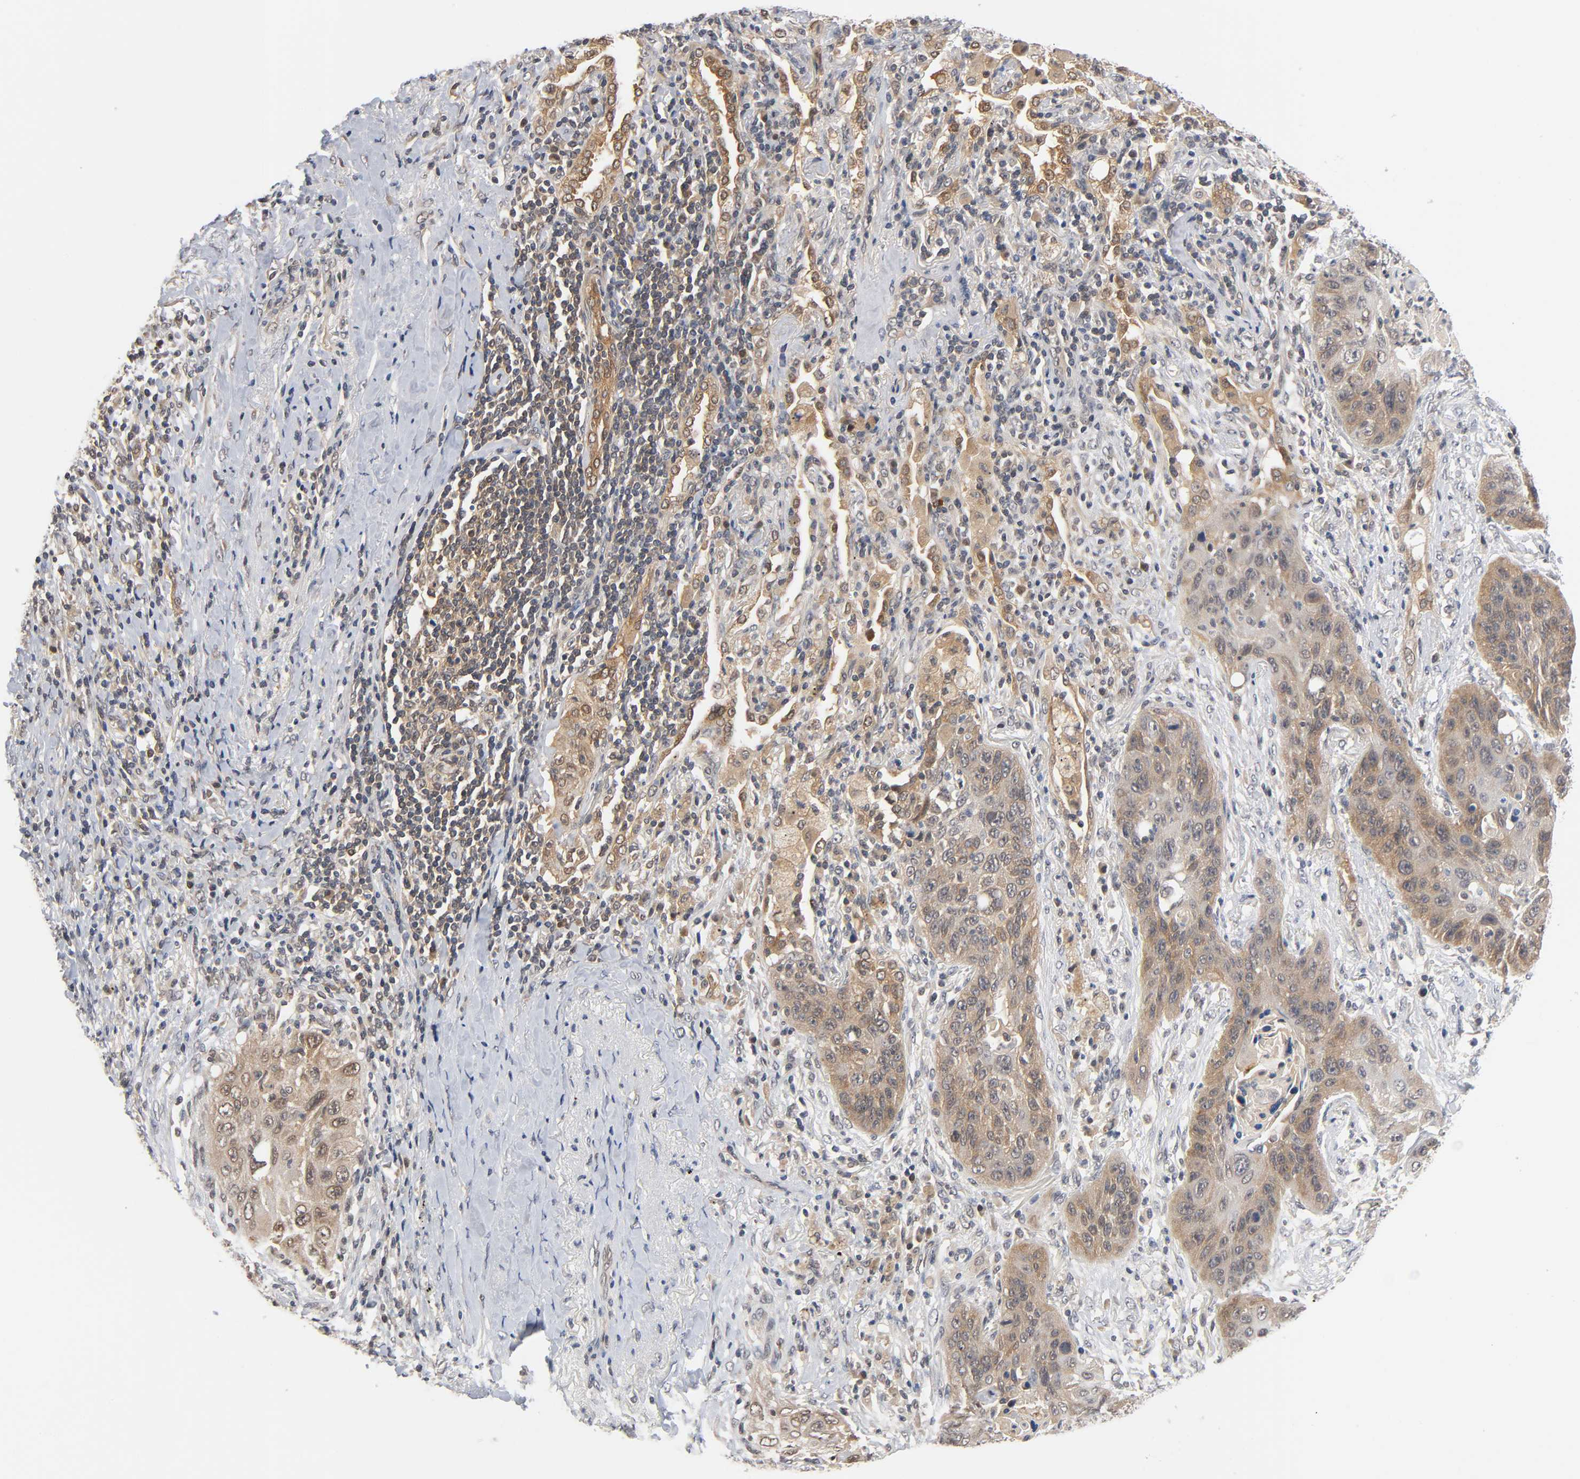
{"staining": {"intensity": "weak", "quantity": ">75%", "location": "cytoplasmic/membranous"}, "tissue": "lung cancer", "cell_type": "Tumor cells", "image_type": "cancer", "snomed": [{"axis": "morphology", "description": "Squamous cell carcinoma, NOS"}, {"axis": "topography", "description": "Lung"}], "caption": "A low amount of weak cytoplasmic/membranous staining is present in about >75% of tumor cells in squamous cell carcinoma (lung) tissue.", "gene": "PRKAB1", "patient": {"sex": "female", "age": 67}}